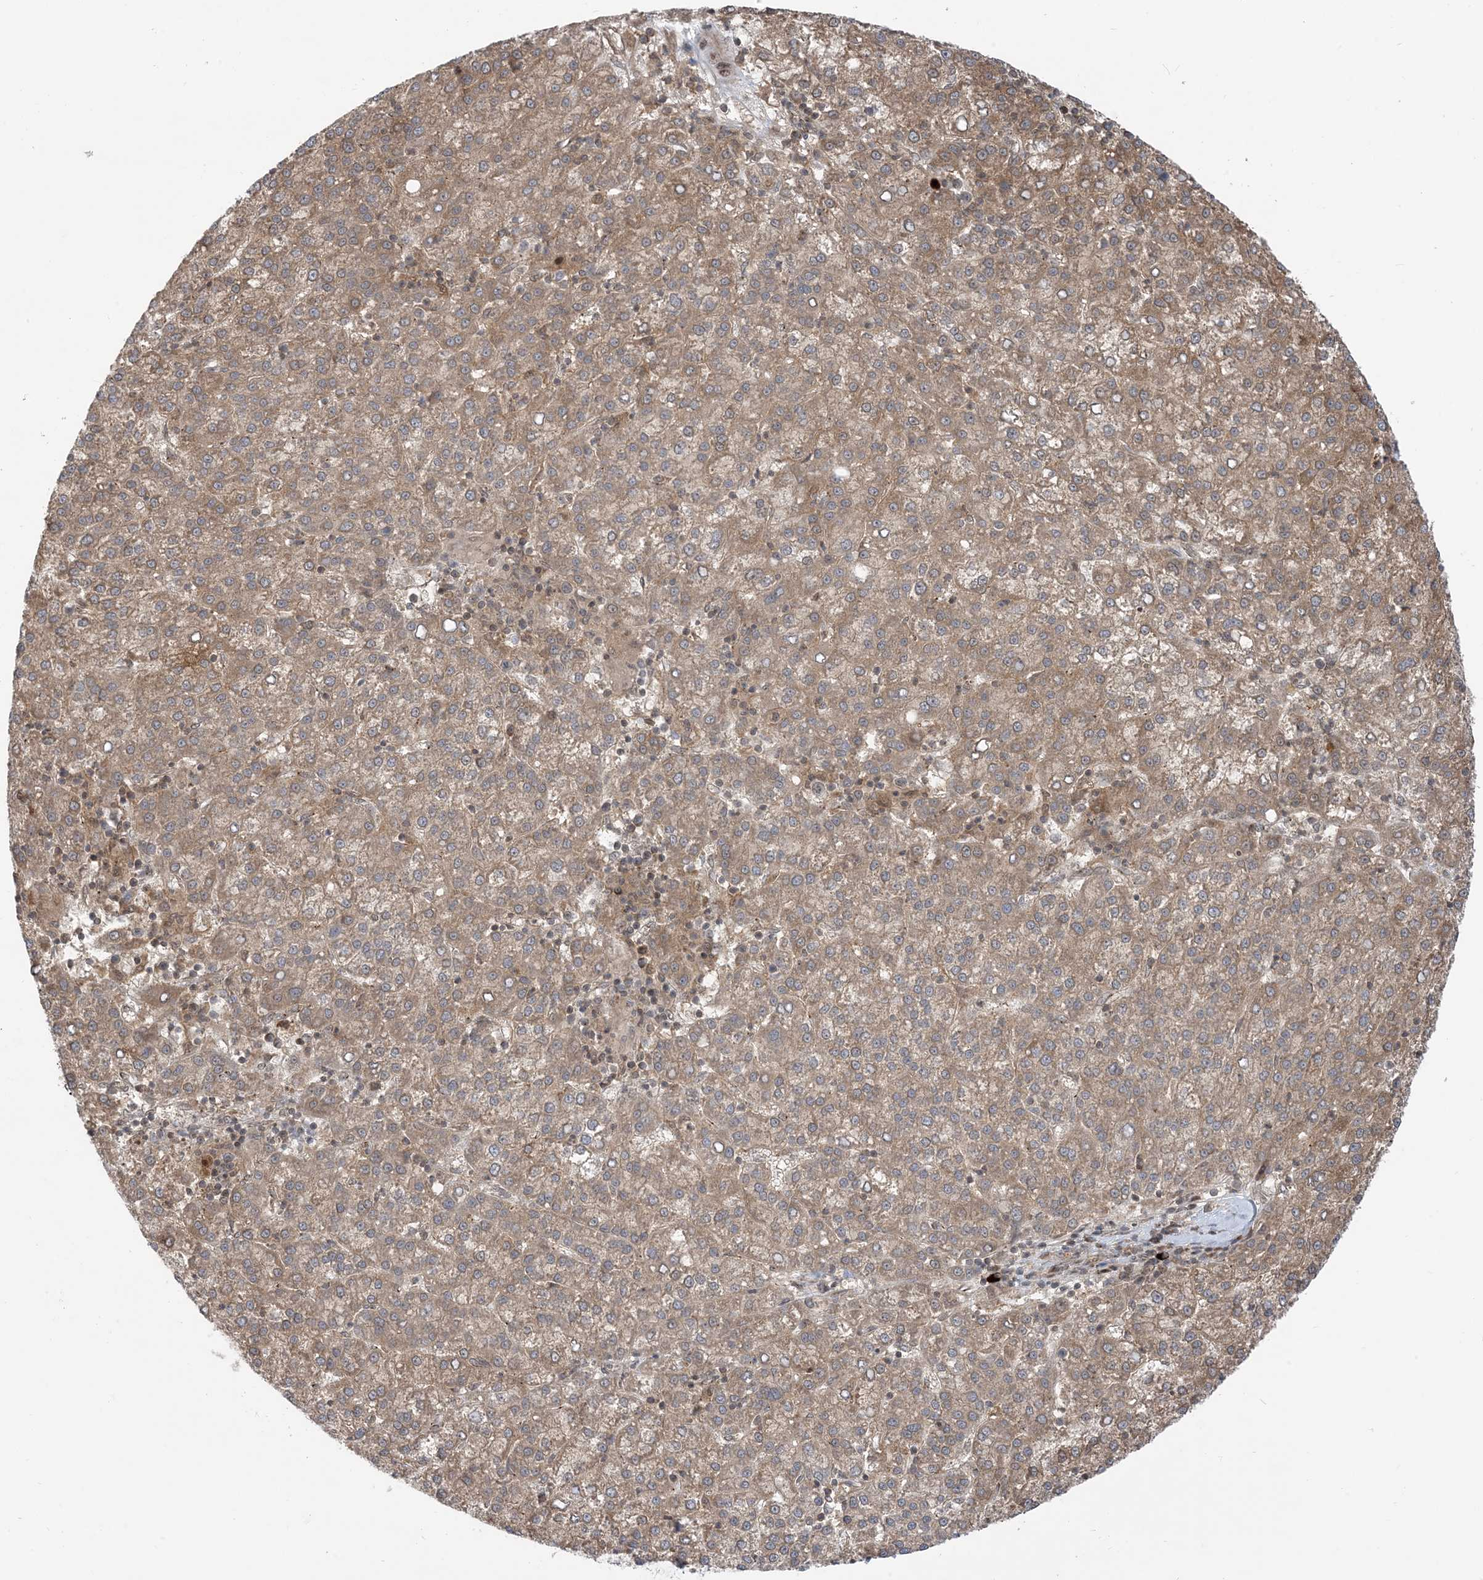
{"staining": {"intensity": "moderate", "quantity": ">75%", "location": "cytoplasmic/membranous"}, "tissue": "liver cancer", "cell_type": "Tumor cells", "image_type": "cancer", "snomed": [{"axis": "morphology", "description": "Carcinoma, Hepatocellular, NOS"}, {"axis": "topography", "description": "Liver"}], "caption": "Moderate cytoplasmic/membranous expression for a protein is present in approximately >75% of tumor cells of liver cancer (hepatocellular carcinoma) using immunohistochemistry (IHC).", "gene": "CASP4", "patient": {"sex": "female", "age": 58}}